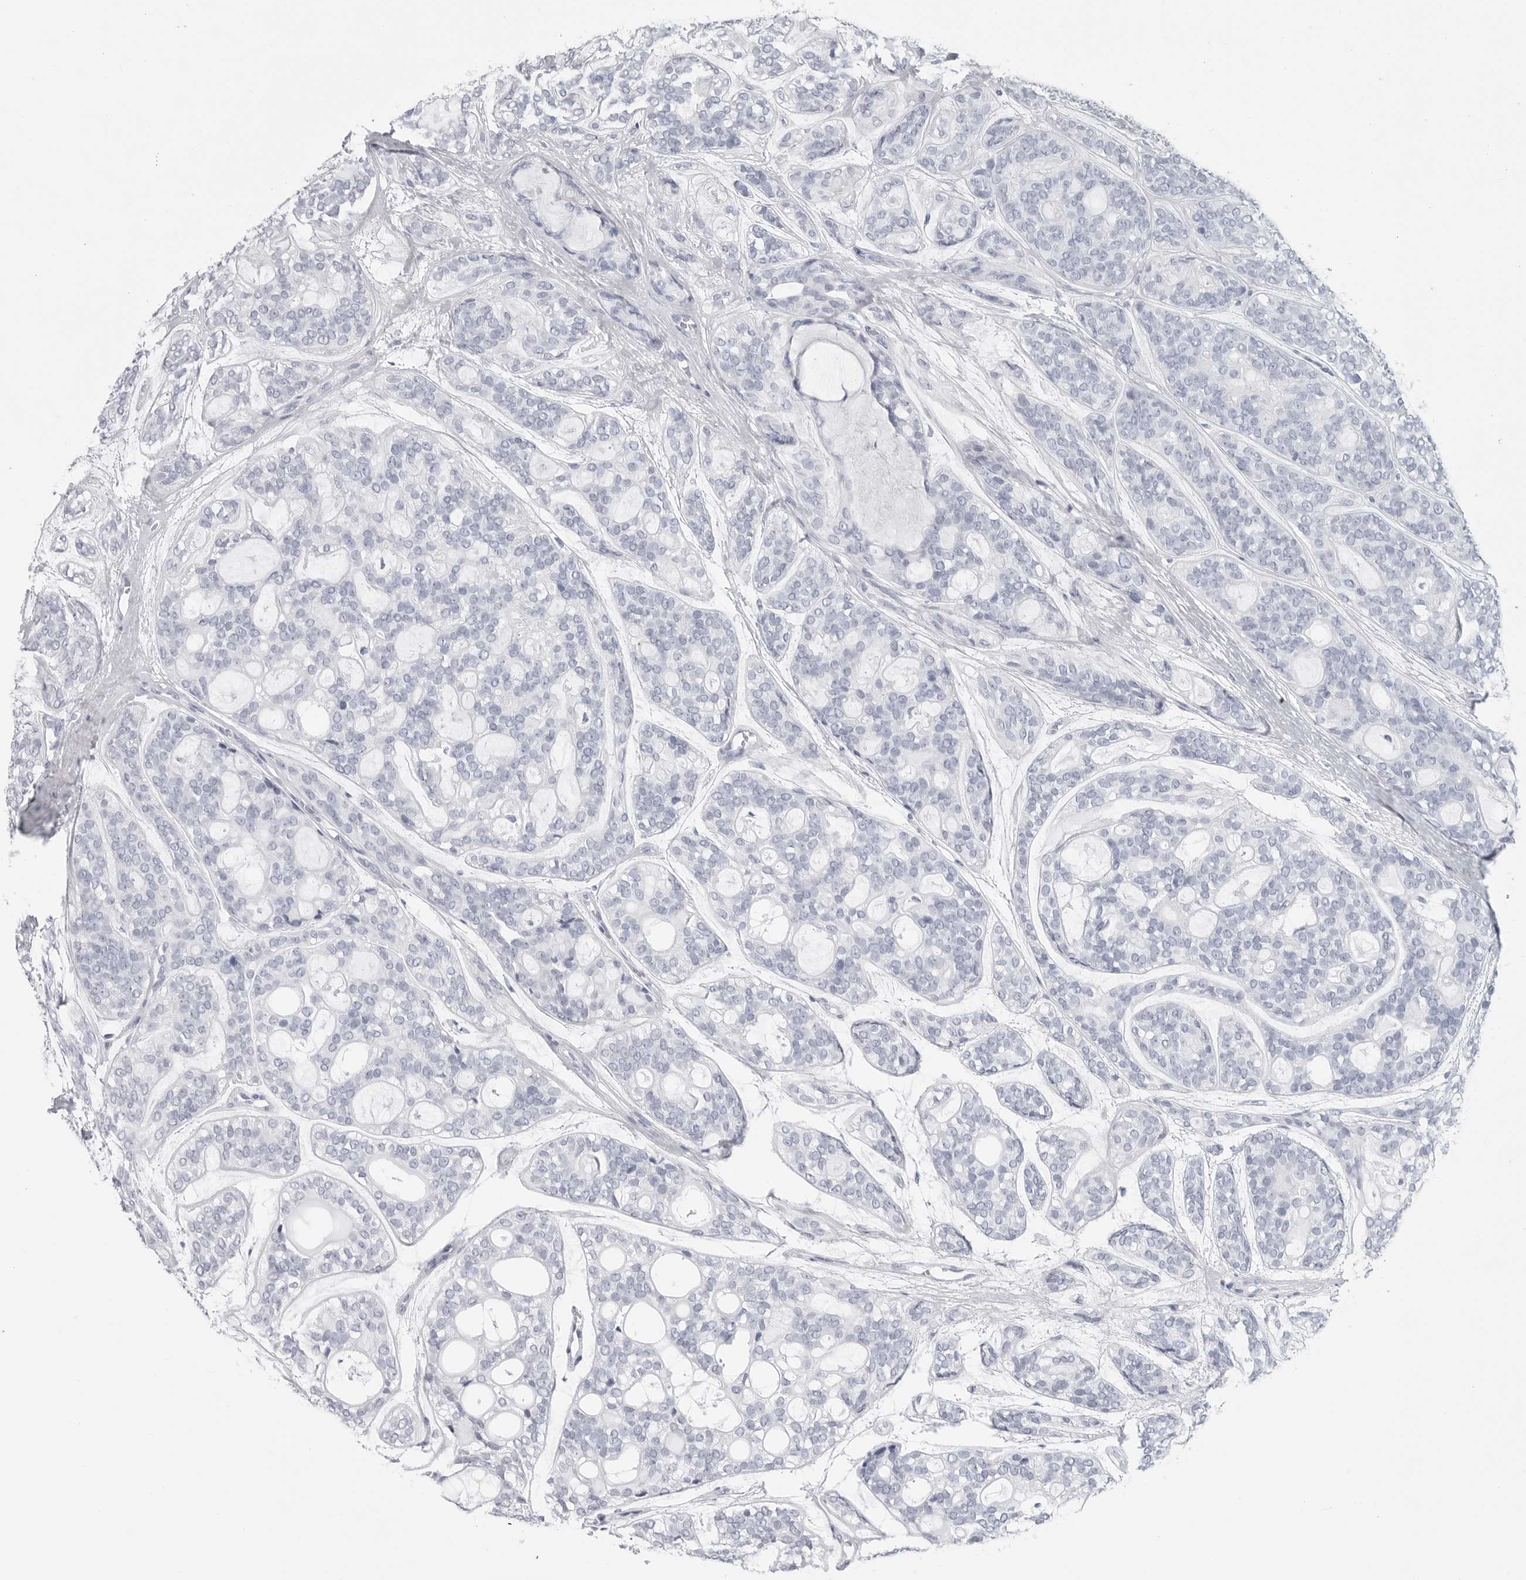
{"staining": {"intensity": "negative", "quantity": "none", "location": "none"}, "tissue": "head and neck cancer", "cell_type": "Tumor cells", "image_type": "cancer", "snomed": [{"axis": "morphology", "description": "Adenocarcinoma, NOS"}, {"axis": "topography", "description": "Head-Neck"}], "caption": "IHC histopathology image of head and neck adenocarcinoma stained for a protein (brown), which demonstrates no staining in tumor cells. (Brightfield microscopy of DAB (3,3'-diaminobenzidine) IHC at high magnification).", "gene": "CSH1", "patient": {"sex": "male", "age": 66}}